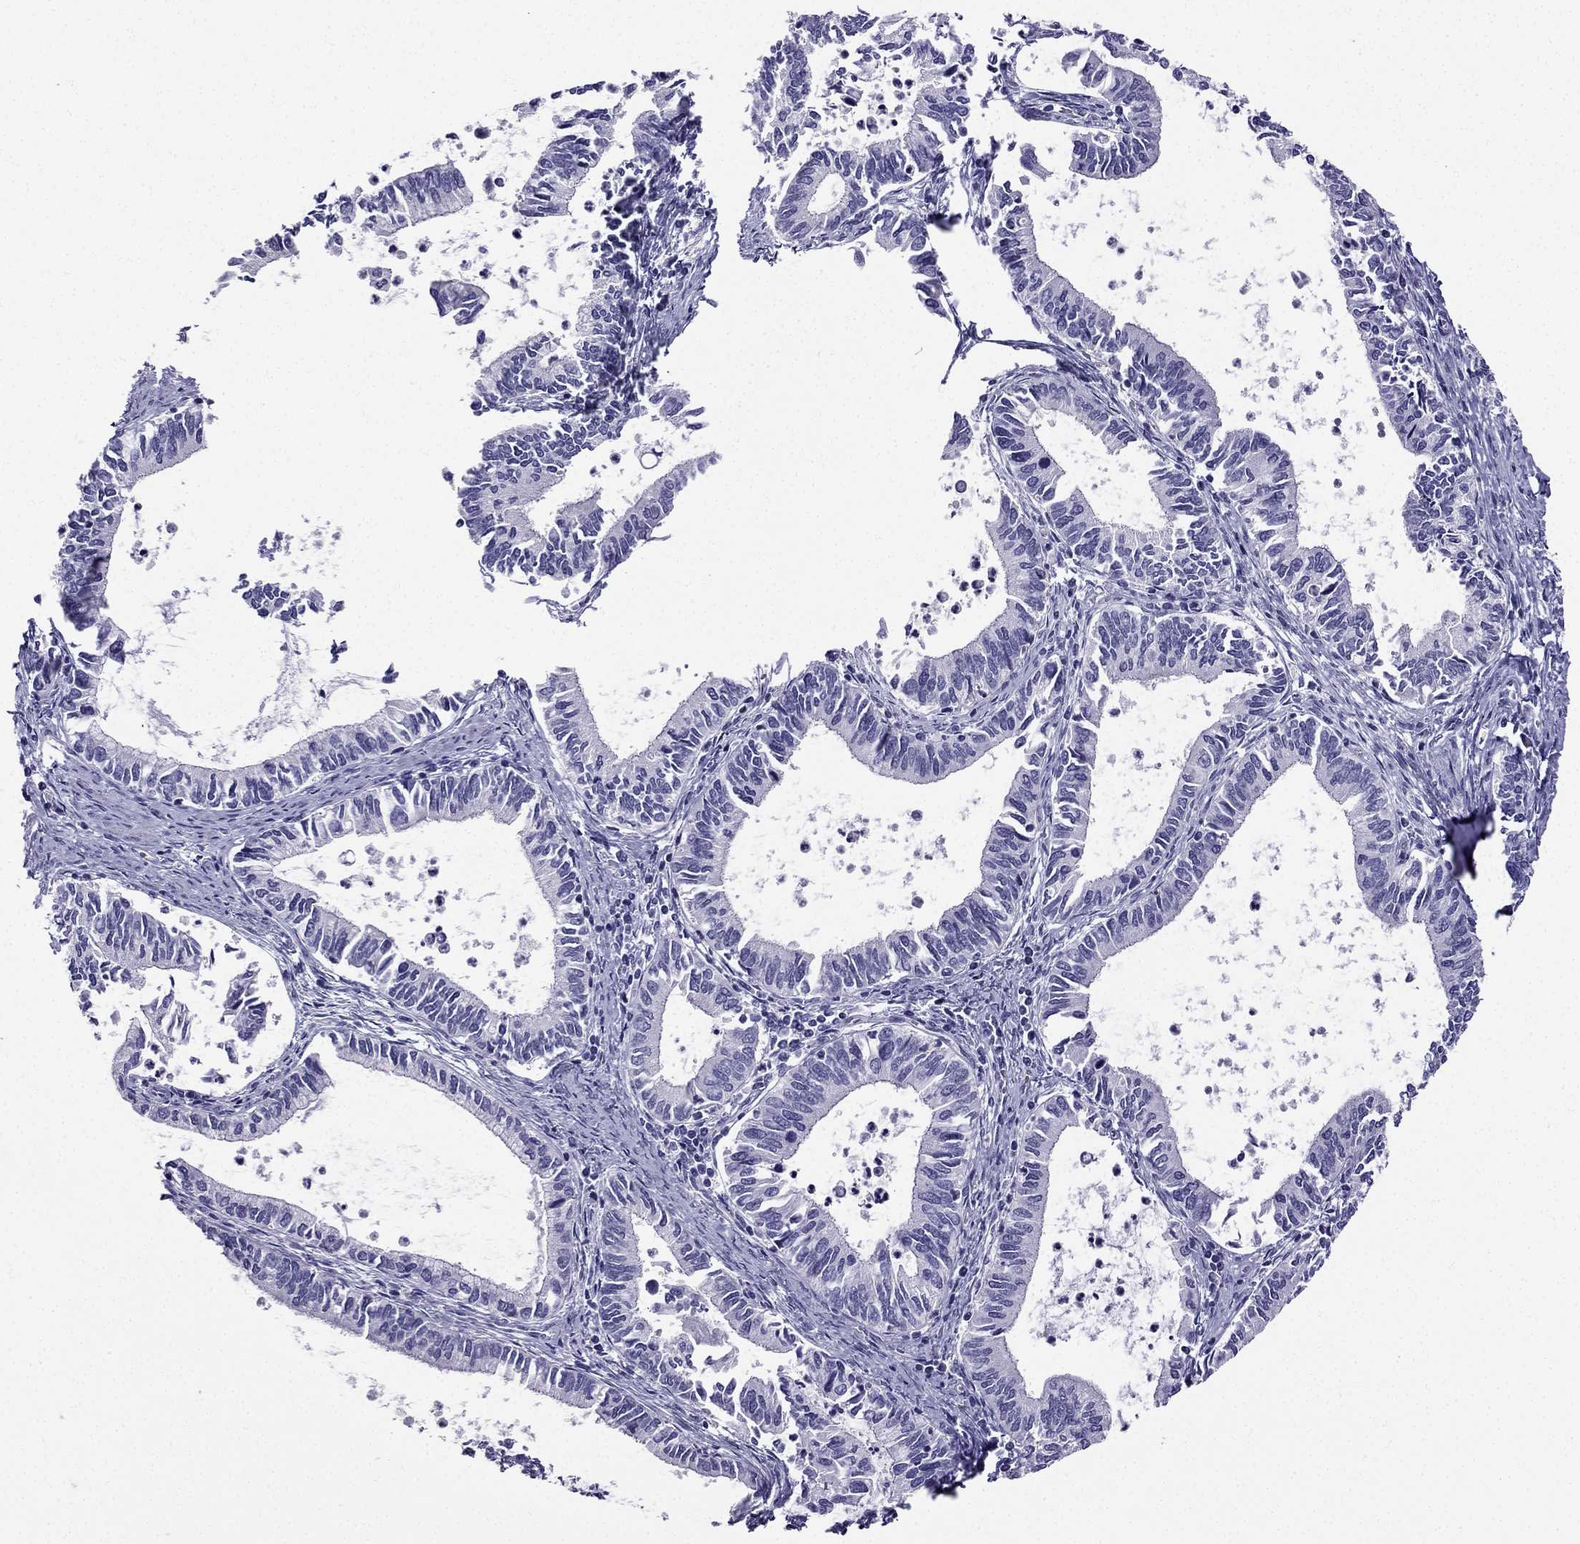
{"staining": {"intensity": "negative", "quantity": "none", "location": "none"}, "tissue": "cervical cancer", "cell_type": "Tumor cells", "image_type": "cancer", "snomed": [{"axis": "morphology", "description": "Adenocarcinoma, NOS"}, {"axis": "topography", "description": "Cervix"}], "caption": "An IHC histopathology image of adenocarcinoma (cervical) is shown. There is no staining in tumor cells of adenocarcinoma (cervical).", "gene": "KCNJ10", "patient": {"sex": "female", "age": 42}}